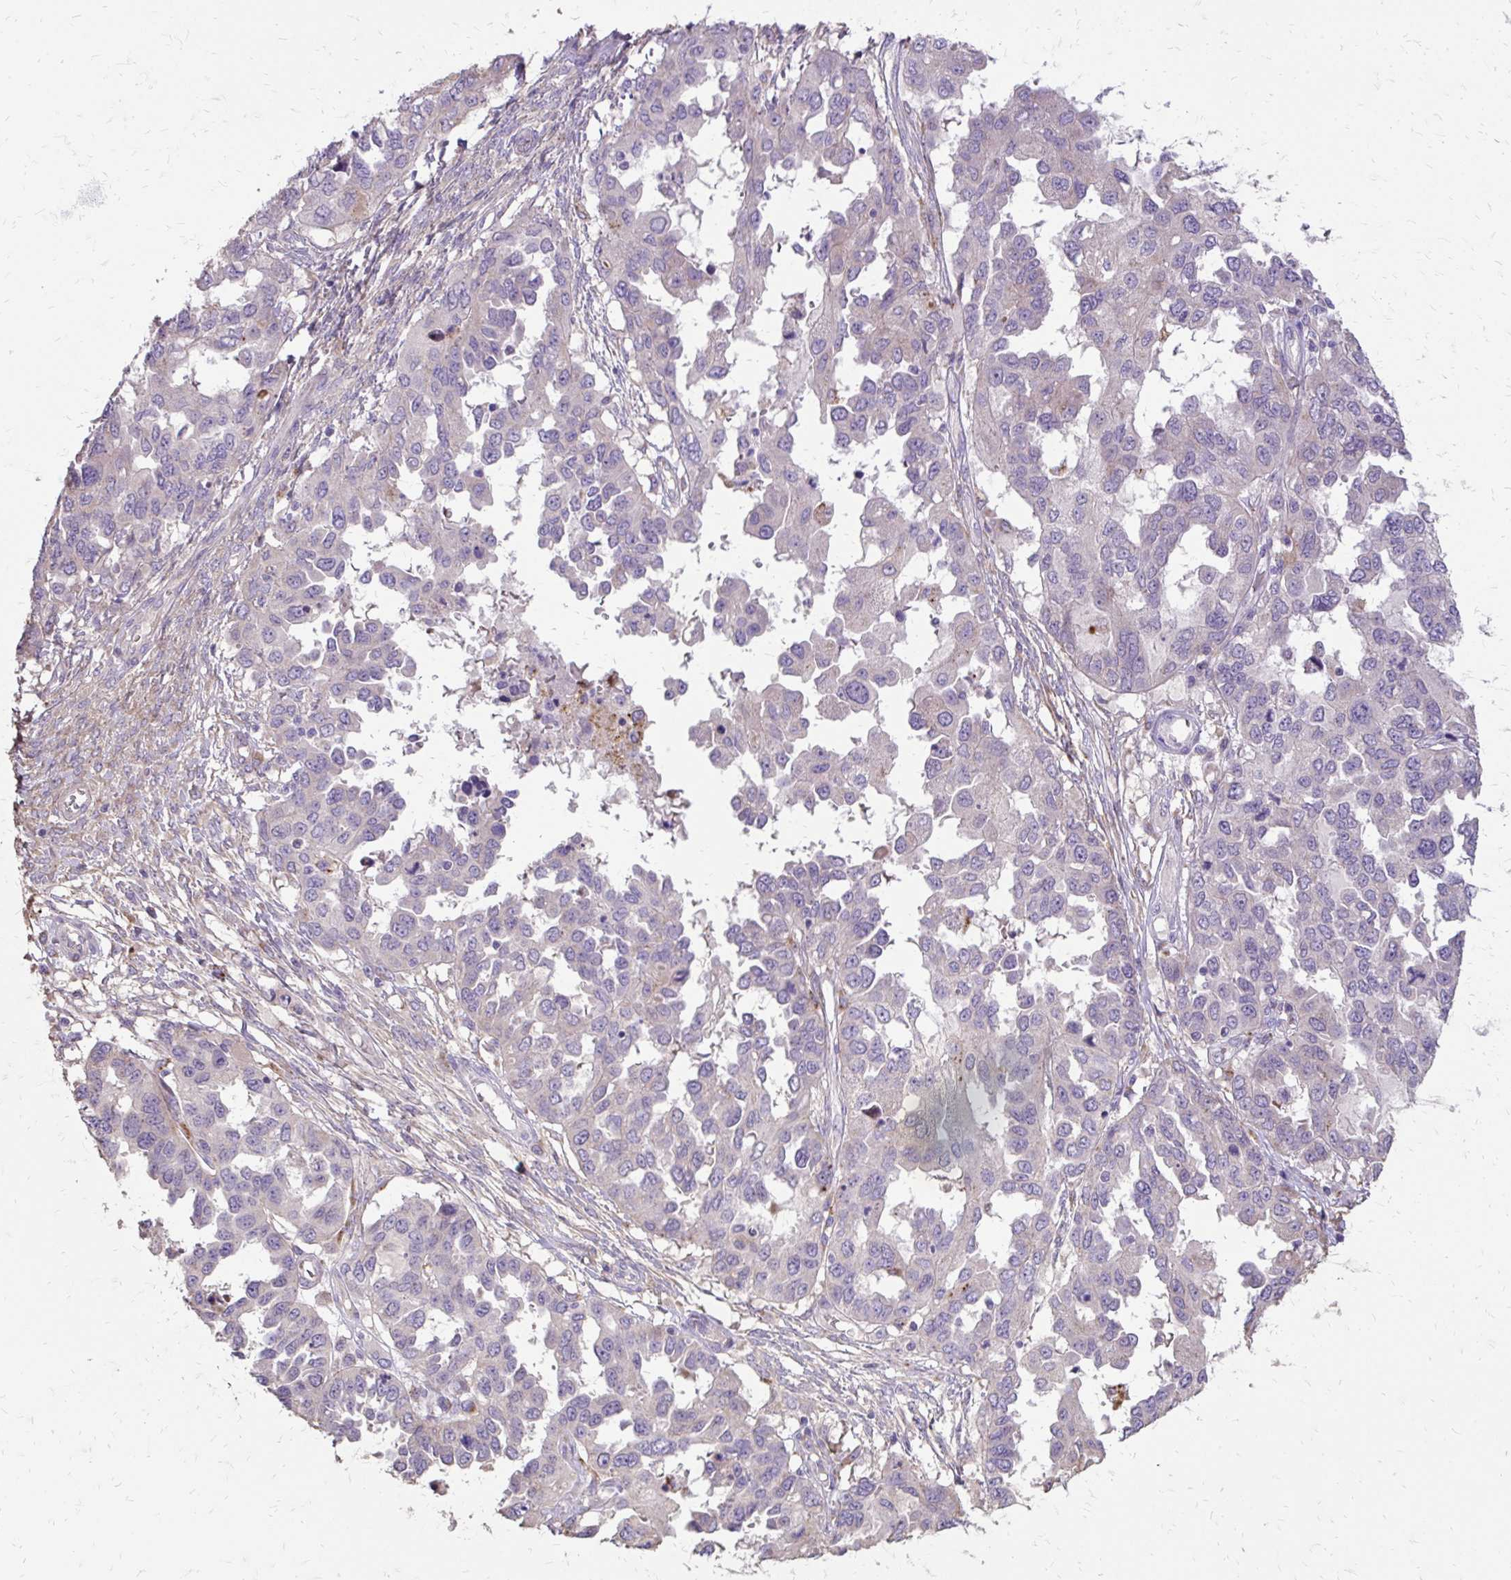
{"staining": {"intensity": "negative", "quantity": "none", "location": "none"}, "tissue": "ovarian cancer", "cell_type": "Tumor cells", "image_type": "cancer", "snomed": [{"axis": "morphology", "description": "Cystadenocarcinoma, serous, NOS"}, {"axis": "topography", "description": "Ovary"}], "caption": "This is a photomicrograph of immunohistochemistry (IHC) staining of ovarian cancer (serous cystadenocarcinoma), which shows no positivity in tumor cells.", "gene": "MYORG", "patient": {"sex": "female", "age": 53}}